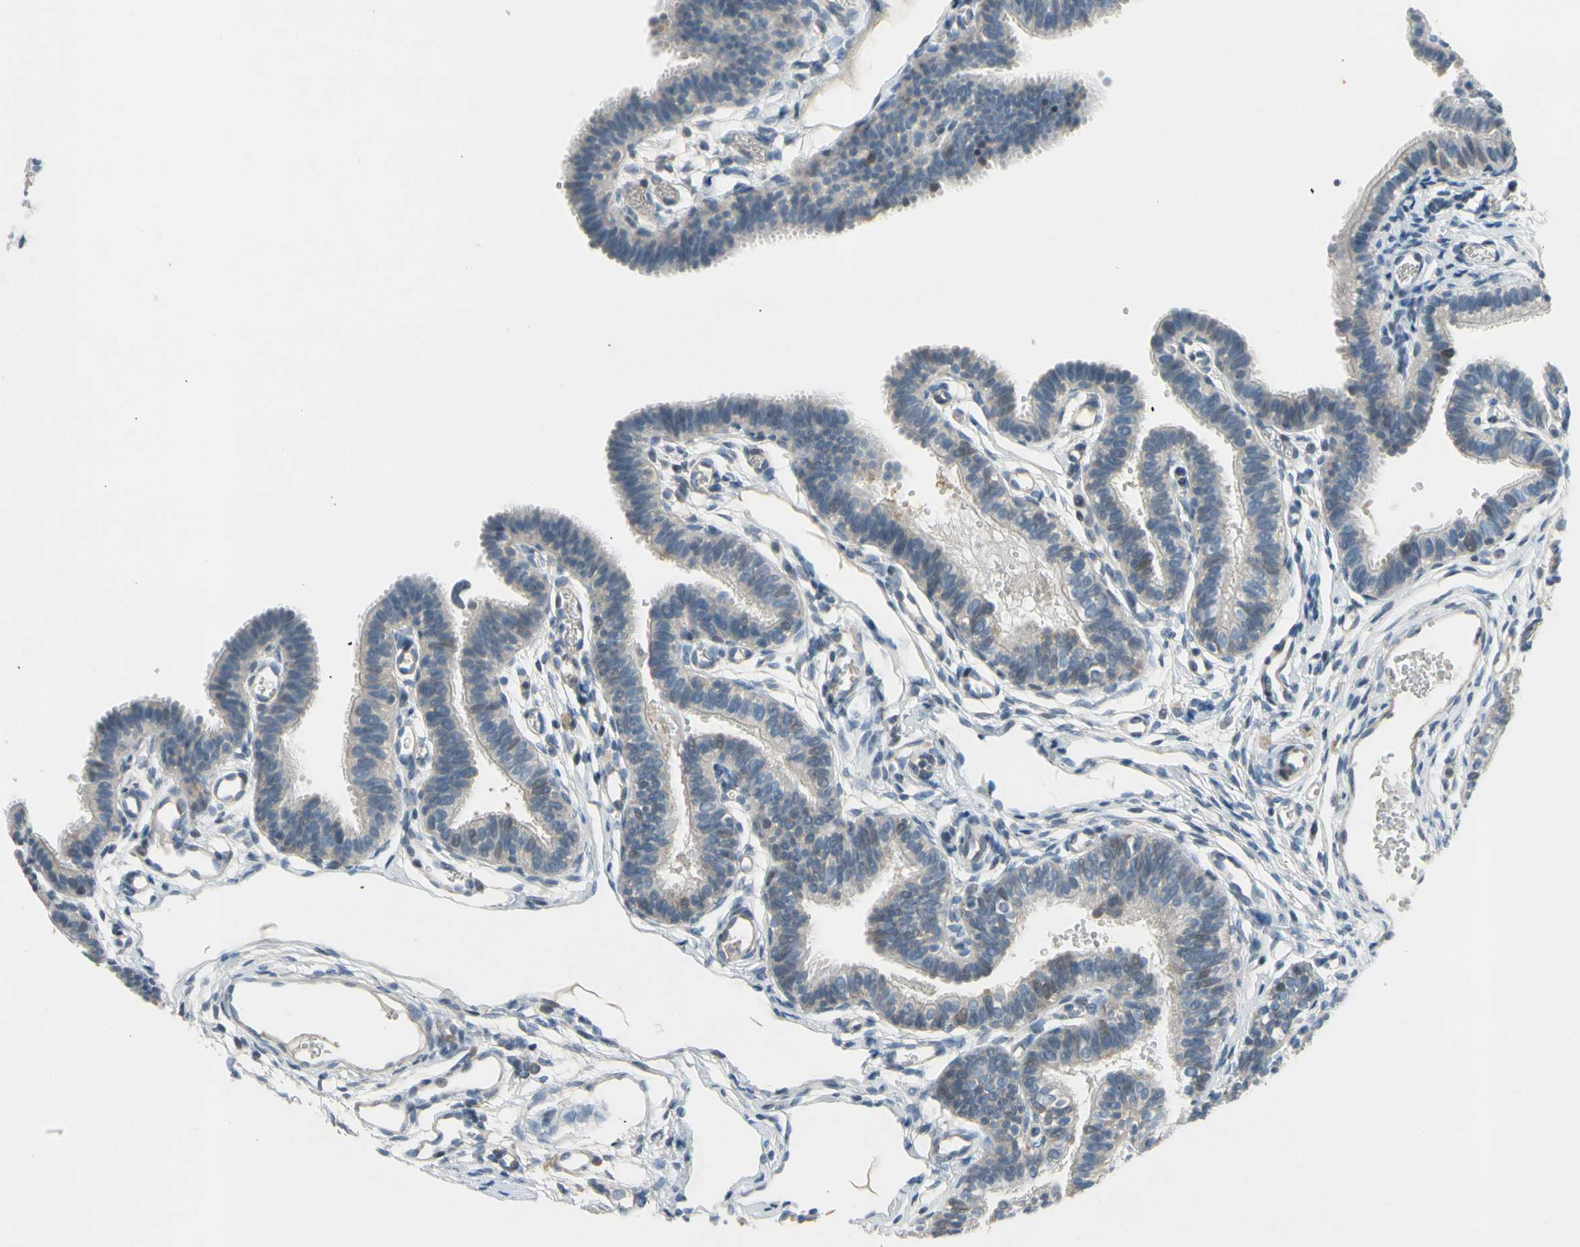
{"staining": {"intensity": "weak", "quantity": "25%-75%", "location": "cytoplasmic/membranous"}, "tissue": "fallopian tube", "cell_type": "Glandular cells", "image_type": "normal", "snomed": [{"axis": "morphology", "description": "Normal tissue, NOS"}, {"axis": "topography", "description": "Fallopian tube"}, {"axis": "topography", "description": "Placenta"}], "caption": "An immunohistochemistry histopathology image of unremarkable tissue is shown. Protein staining in brown highlights weak cytoplasmic/membranous positivity in fallopian tube within glandular cells.", "gene": "PIP5K1B", "patient": {"sex": "female", "age": 34}}